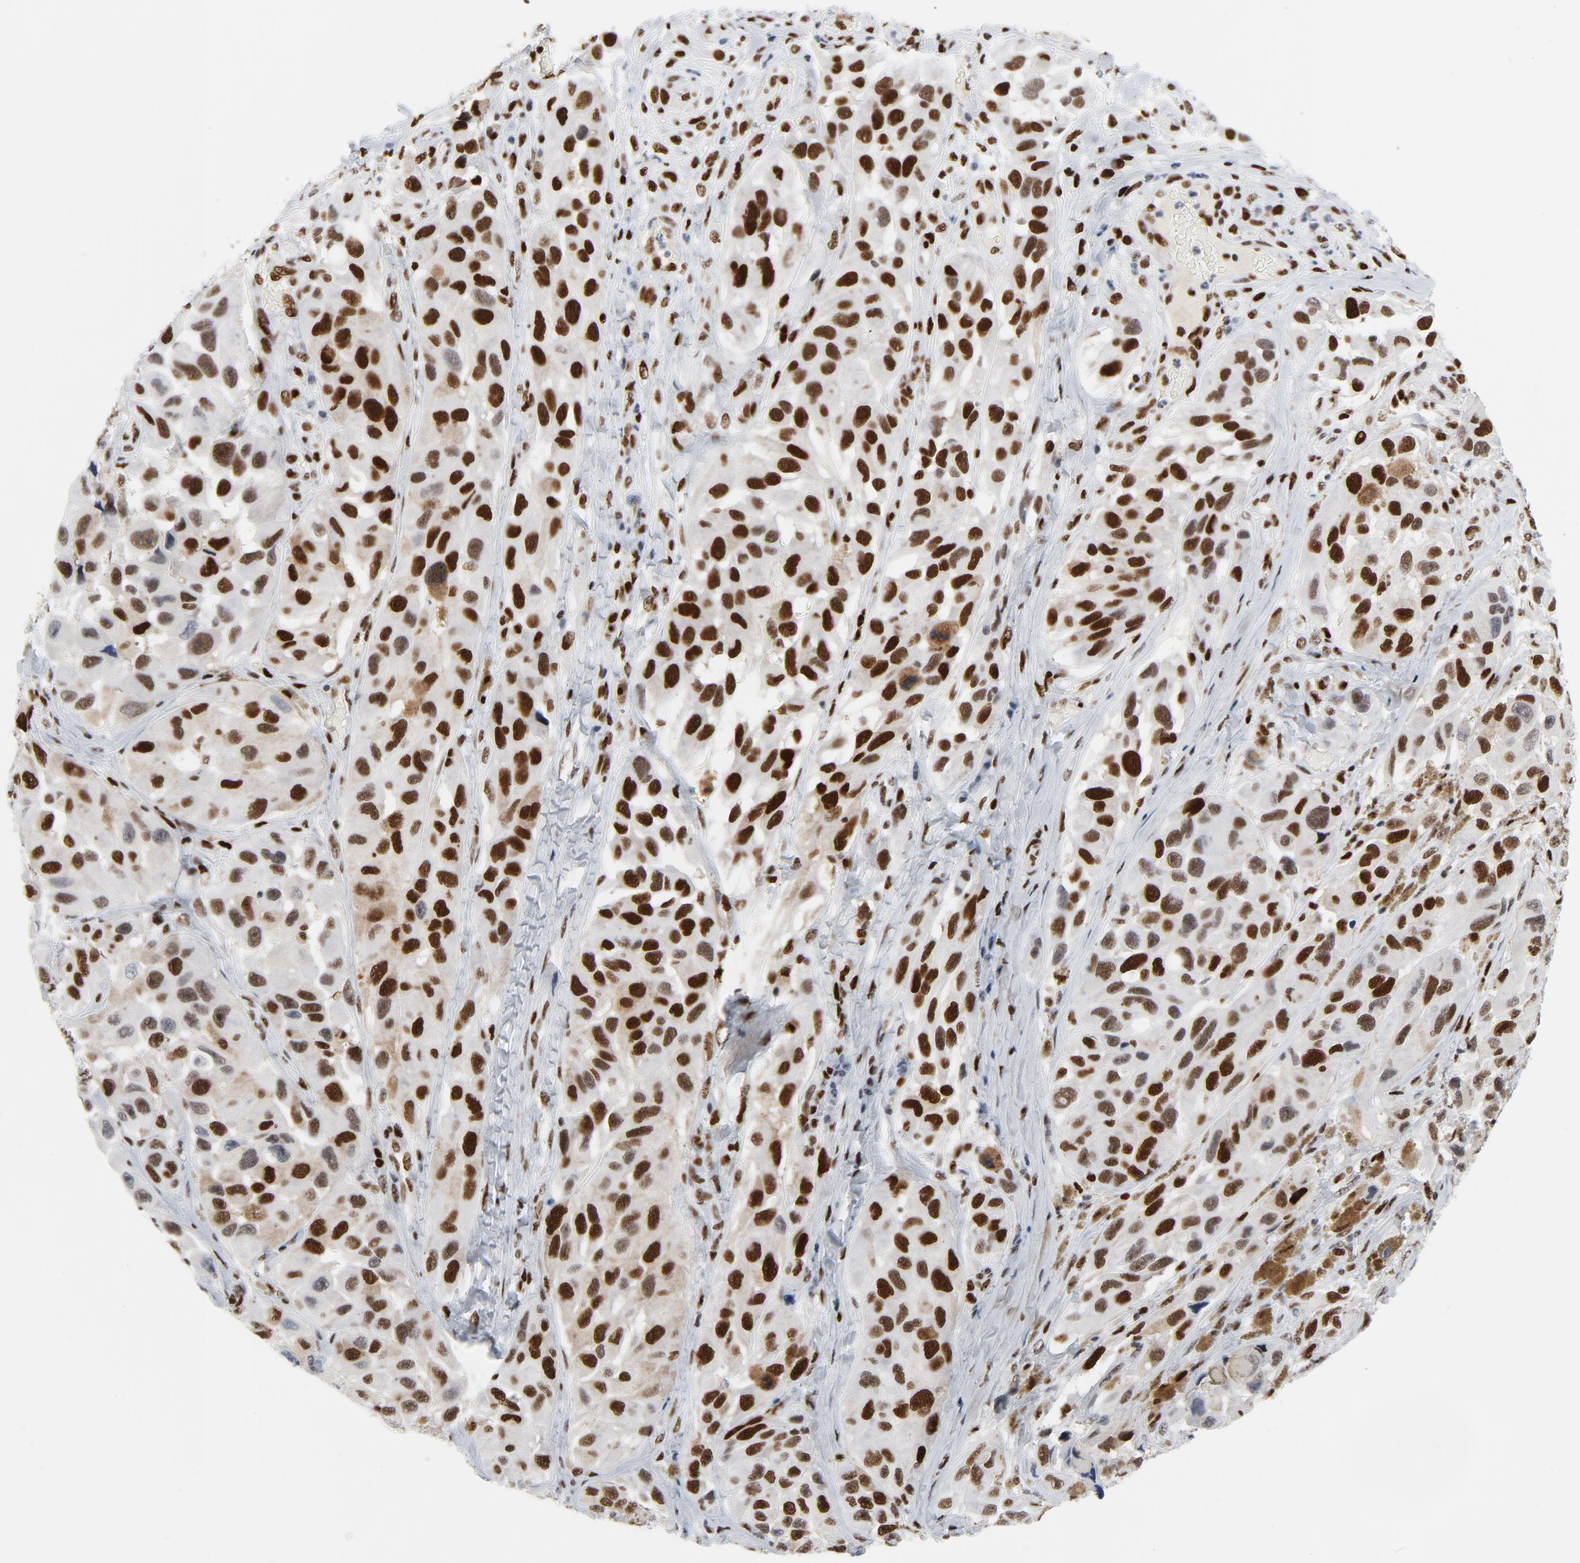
{"staining": {"intensity": "strong", "quantity": ">75%", "location": "nuclear"}, "tissue": "melanoma", "cell_type": "Tumor cells", "image_type": "cancer", "snomed": [{"axis": "morphology", "description": "Malignant melanoma, NOS"}, {"axis": "topography", "description": "Skin"}], "caption": "Human malignant melanoma stained with a protein marker shows strong staining in tumor cells.", "gene": "POLD1", "patient": {"sex": "female", "age": 73}}